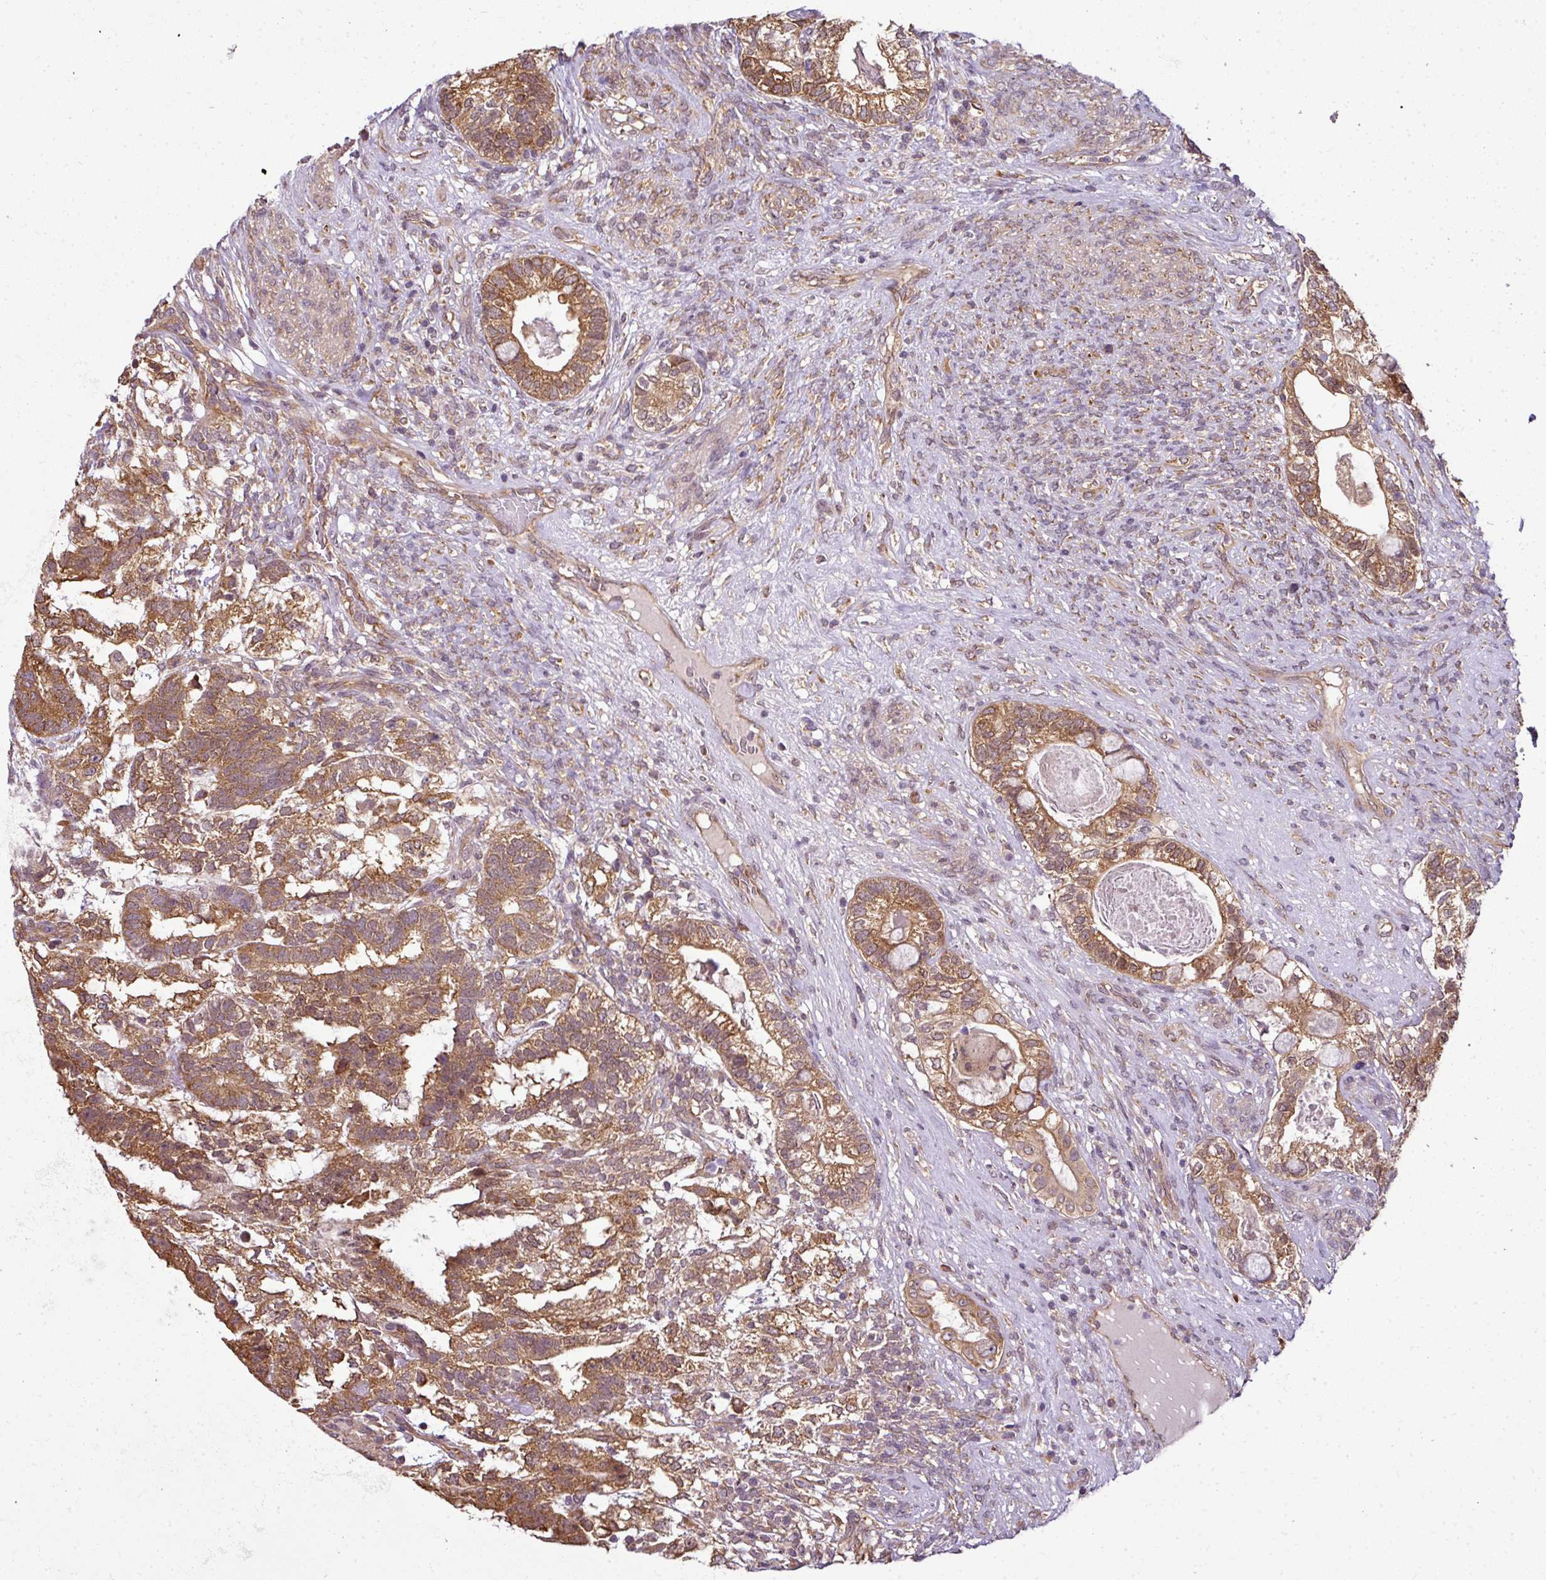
{"staining": {"intensity": "moderate", "quantity": ">75%", "location": "cytoplasmic/membranous"}, "tissue": "testis cancer", "cell_type": "Tumor cells", "image_type": "cancer", "snomed": [{"axis": "morphology", "description": "Seminoma, NOS"}, {"axis": "morphology", "description": "Carcinoma, Embryonal, NOS"}, {"axis": "topography", "description": "Testis"}], "caption": "Immunohistochemical staining of testis cancer exhibits moderate cytoplasmic/membranous protein positivity in approximately >75% of tumor cells. (Stains: DAB (3,3'-diaminobenzidine) in brown, nuclei in blue, Microscopy: brightfield microscopy at high magnification).", "gene": "RBM4B", "patient": {"sex": "male", "age": 41}}